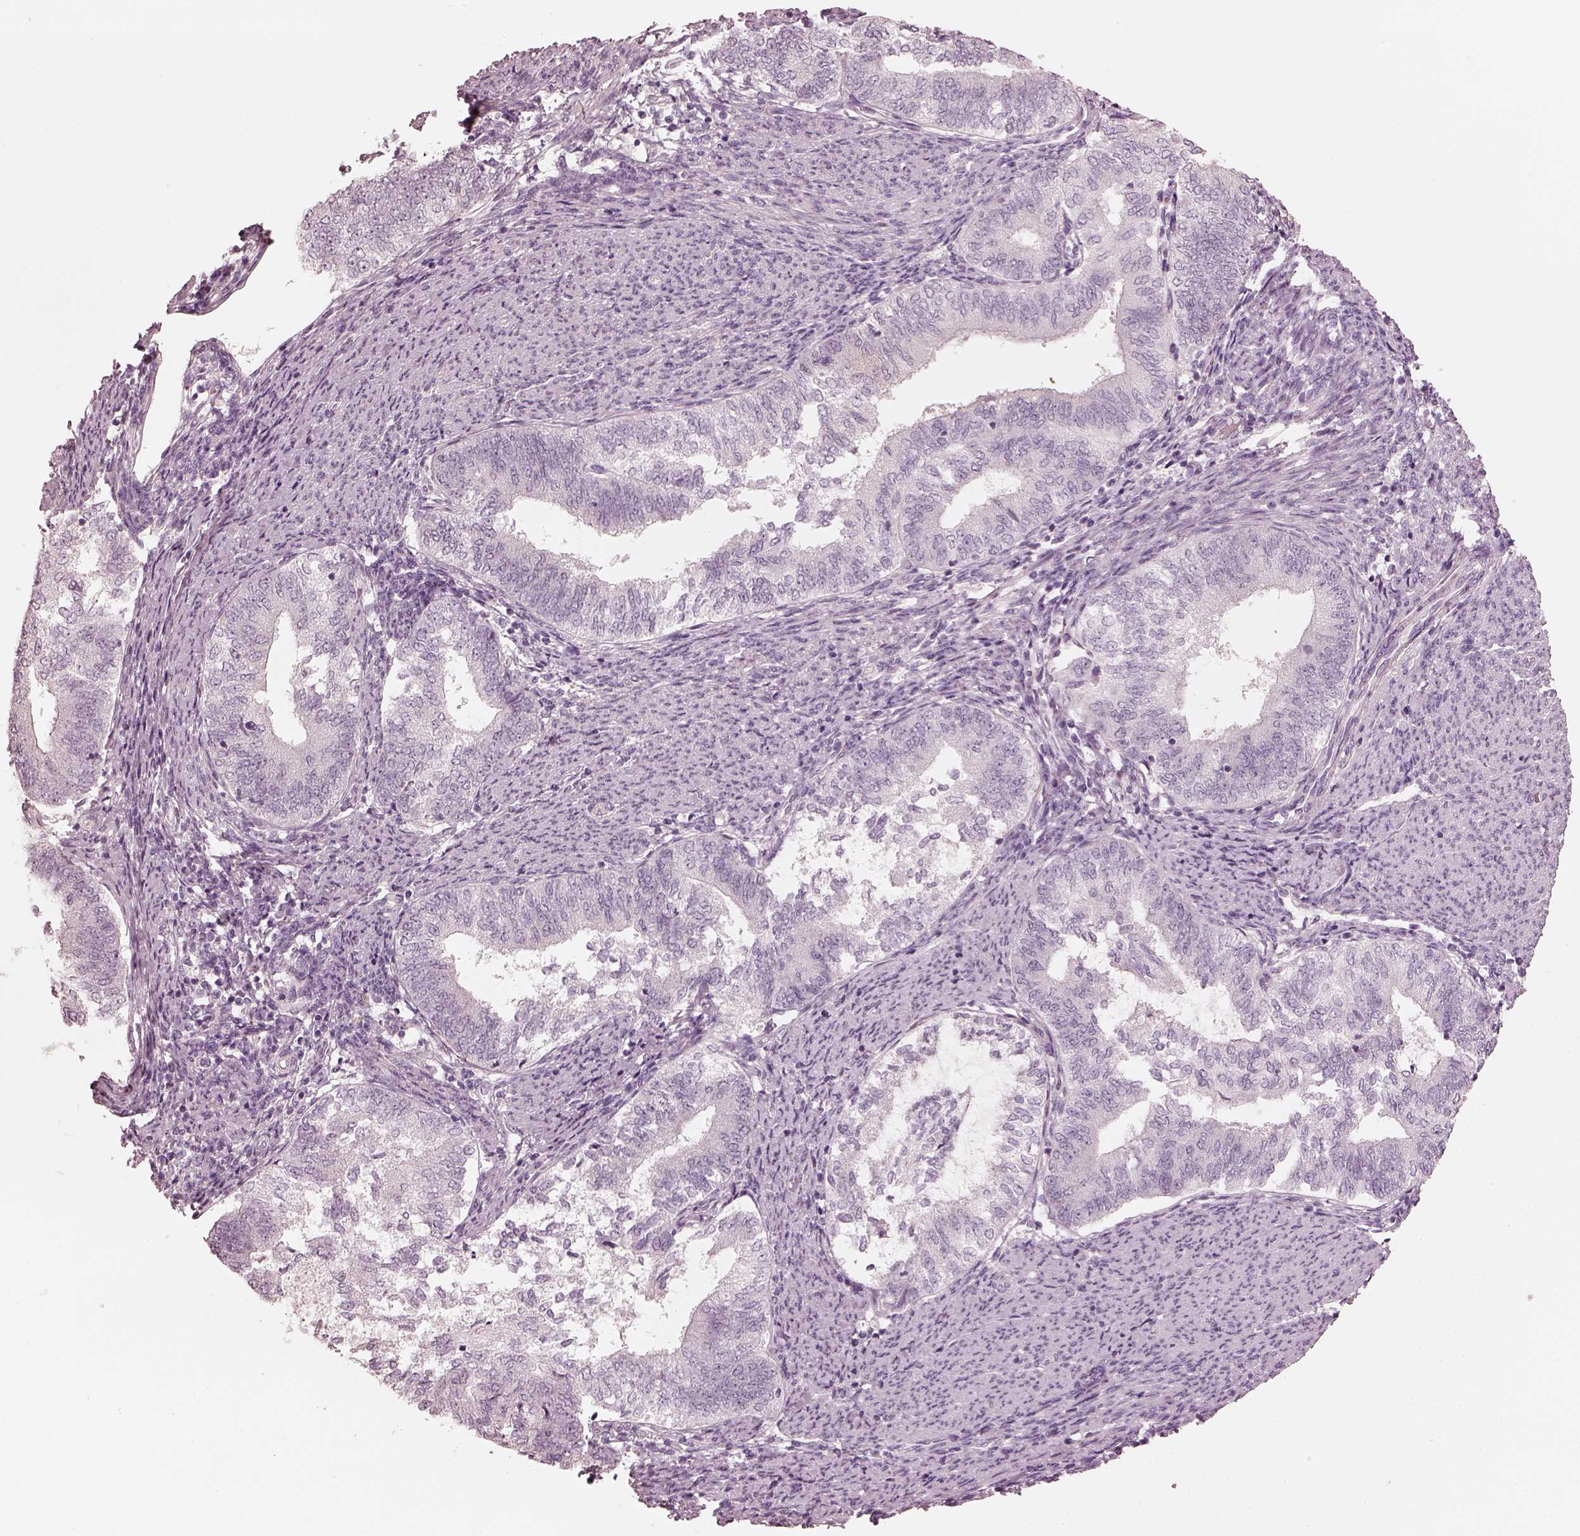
{"staining": {"intensity": "negative", "quantity": "none", "location": "none"}, "tissue": "endometrial cancer", "cell_type": "Tumor cells", "image_type": "cancer", "snomed": [{"axis": "morphology", "description": "Adenocarcinoma, NOS"}, {"axis": "topography", "description": "Endometrium"}], "caption": "Tumor cells show no significant positivity in endometrial cancer.", "gene": "OPTC", "patient": {"sex": "female", "age": 65}}